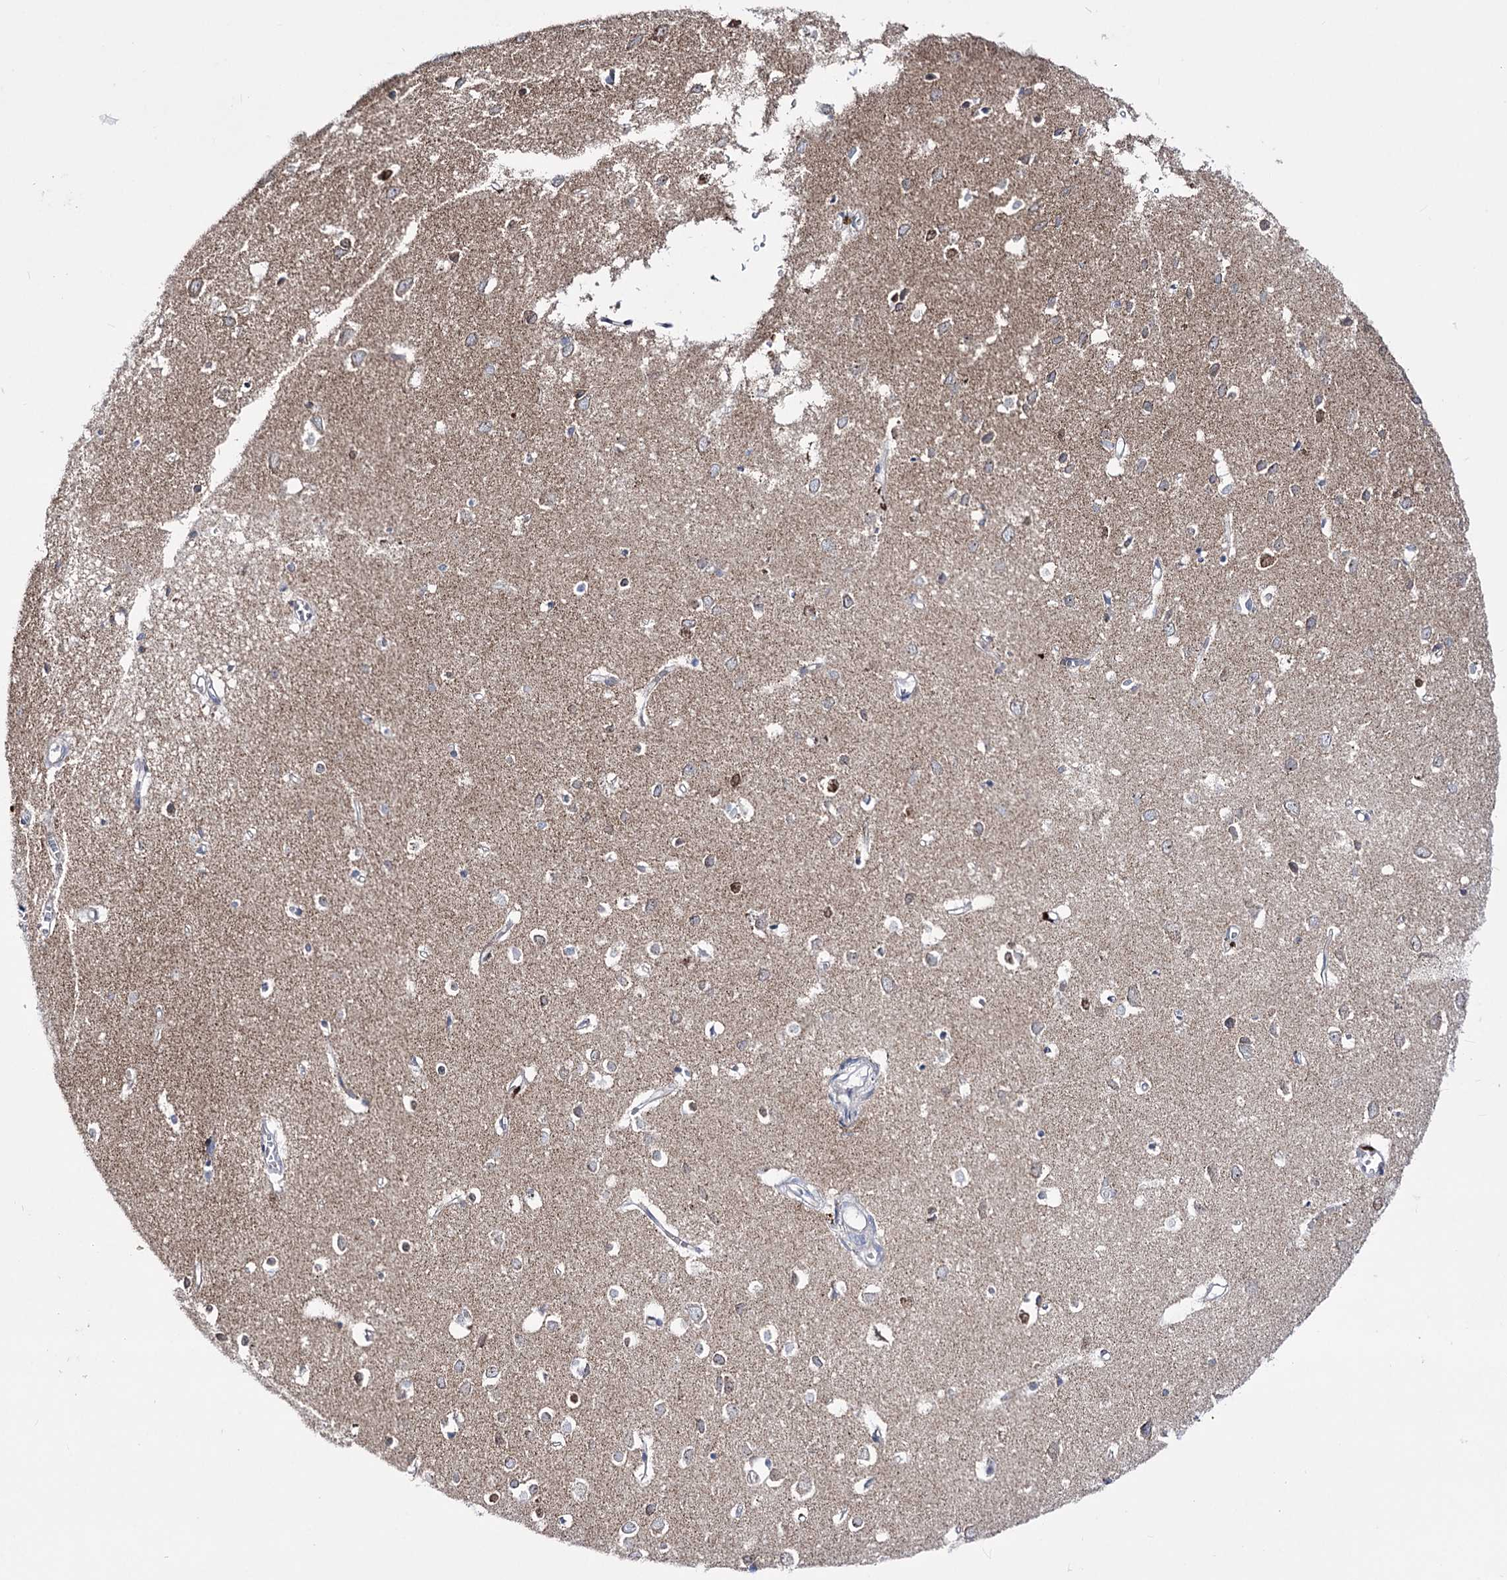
{"staining": {"intensity": "weak", "quantity": ">75%", "location": "cytoplasmic/membranous"}, "tissue": "cerebral cortex", "cell_type": "Endothelial cells", "image_type": "normal", "snomed": [{"axis": "morphology", "description": "Normal tissue, NOS"}, {"axis": "topography", "description": "Cerebral cortex"}], "caption": "Immunohistochemistry (IHC) staining of normal cerebral cortex, which demonstrates low levels of weak cytoplasmic/membranous expression in about >75% of endothelial cells indicating weak cytoplasmic/membranous protein expression. The staining was performed using DAB (3,3'-diaminobenzidine) (brown) for protein detection and nuclei were counterstained in hematoxylin (blue).", "gene": "OSBPL5", "patient": {"sex": "female", "age": 64}}